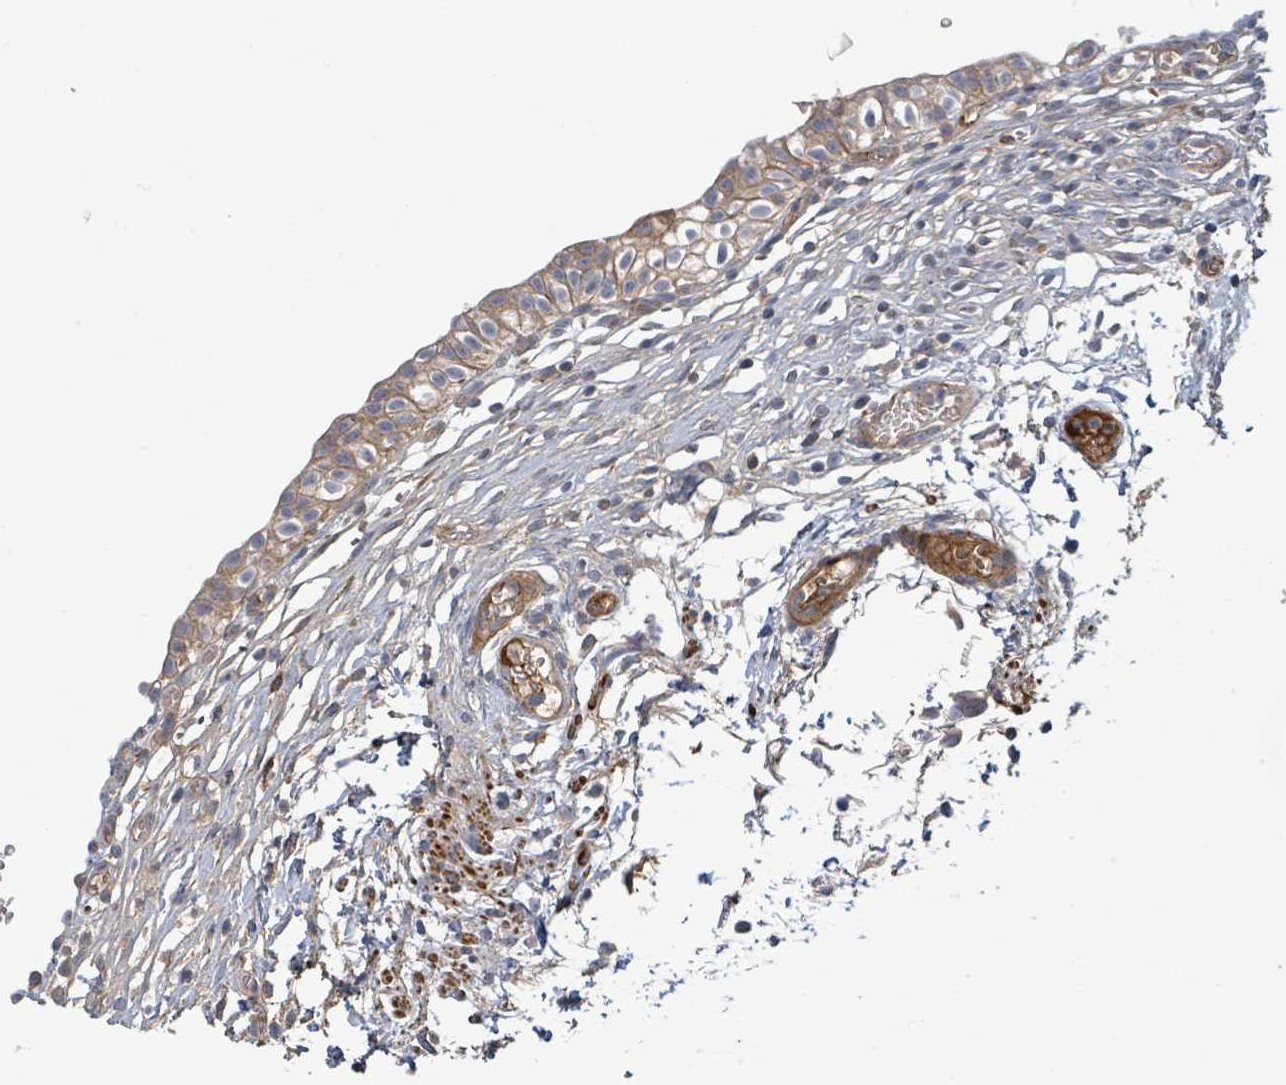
{"staining": {"intensity": "weak", "quantity": ">75%", "location": "cytoplasmic/membranous"}, "tissue": "urinary bladder", "cell_type": "Urothelial cells", "image_type": "normal", "snomed": [{"axis": "morphology", "description": "Normal tissue, NOS"}, {"axis": "topography", "description": "Urinary bladder"}, {"axis": "topography", "description": "Peripheral nerve tissue"}], "caption": "The photomicrograph exhibits immunohistochemical staining of normal urinary bladder. There is weak cytoplasmic/membranous positivity is appreciated in approximately >75% of urothelial cells. The staining is performed using DAB (3,3'-diaminobenzidine) brown chromogen to label protein expression. The nuclei are counter-stained blue using hematoxylin.", "gene": "STARD4", "patient": {"sex": "male", "age": 55}}